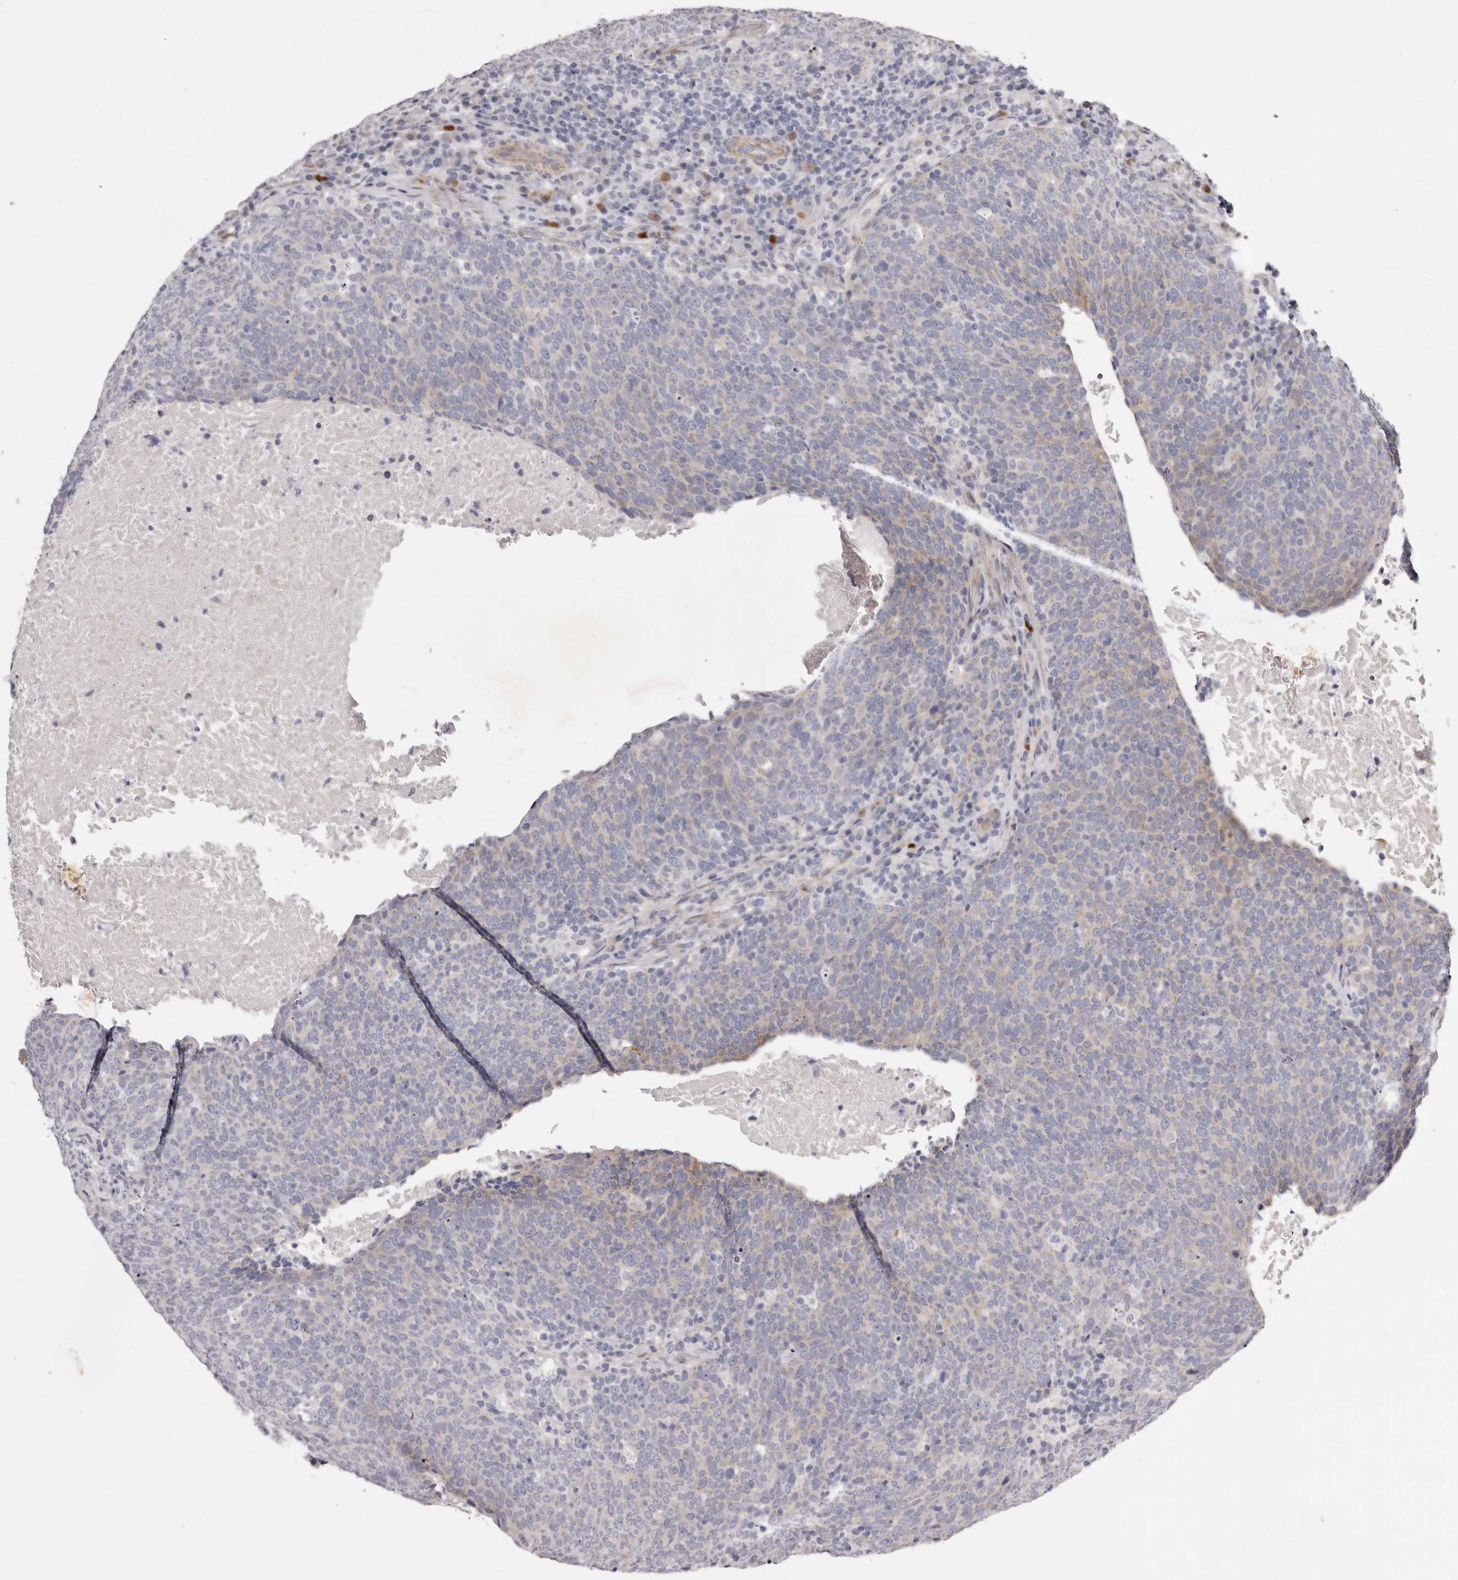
{"staining": {"intensity": "weak", "quantity": "<25%", "location": "cytoplasmic/membranous"}, "tissue": "head and neck cancer", "cell_type": "Tumor cells", "image_type": "cancer", "snomed": [{"axis": "morphology", "description": "Squamous cell carcinoma, NOS"}, {"axis": "morphology", "description": "Squamous cell carcinoma, metastatic, NOS"}, {"axis": "topography", "description": "Lymph node"}, {"axis": "topography", "description": "Head-Neck"}], "caption": "Tumor cells show no significant positivity in head and neck cancer.", "gene": "PEG10", "patient": {"sex": "male", "age": 62}}